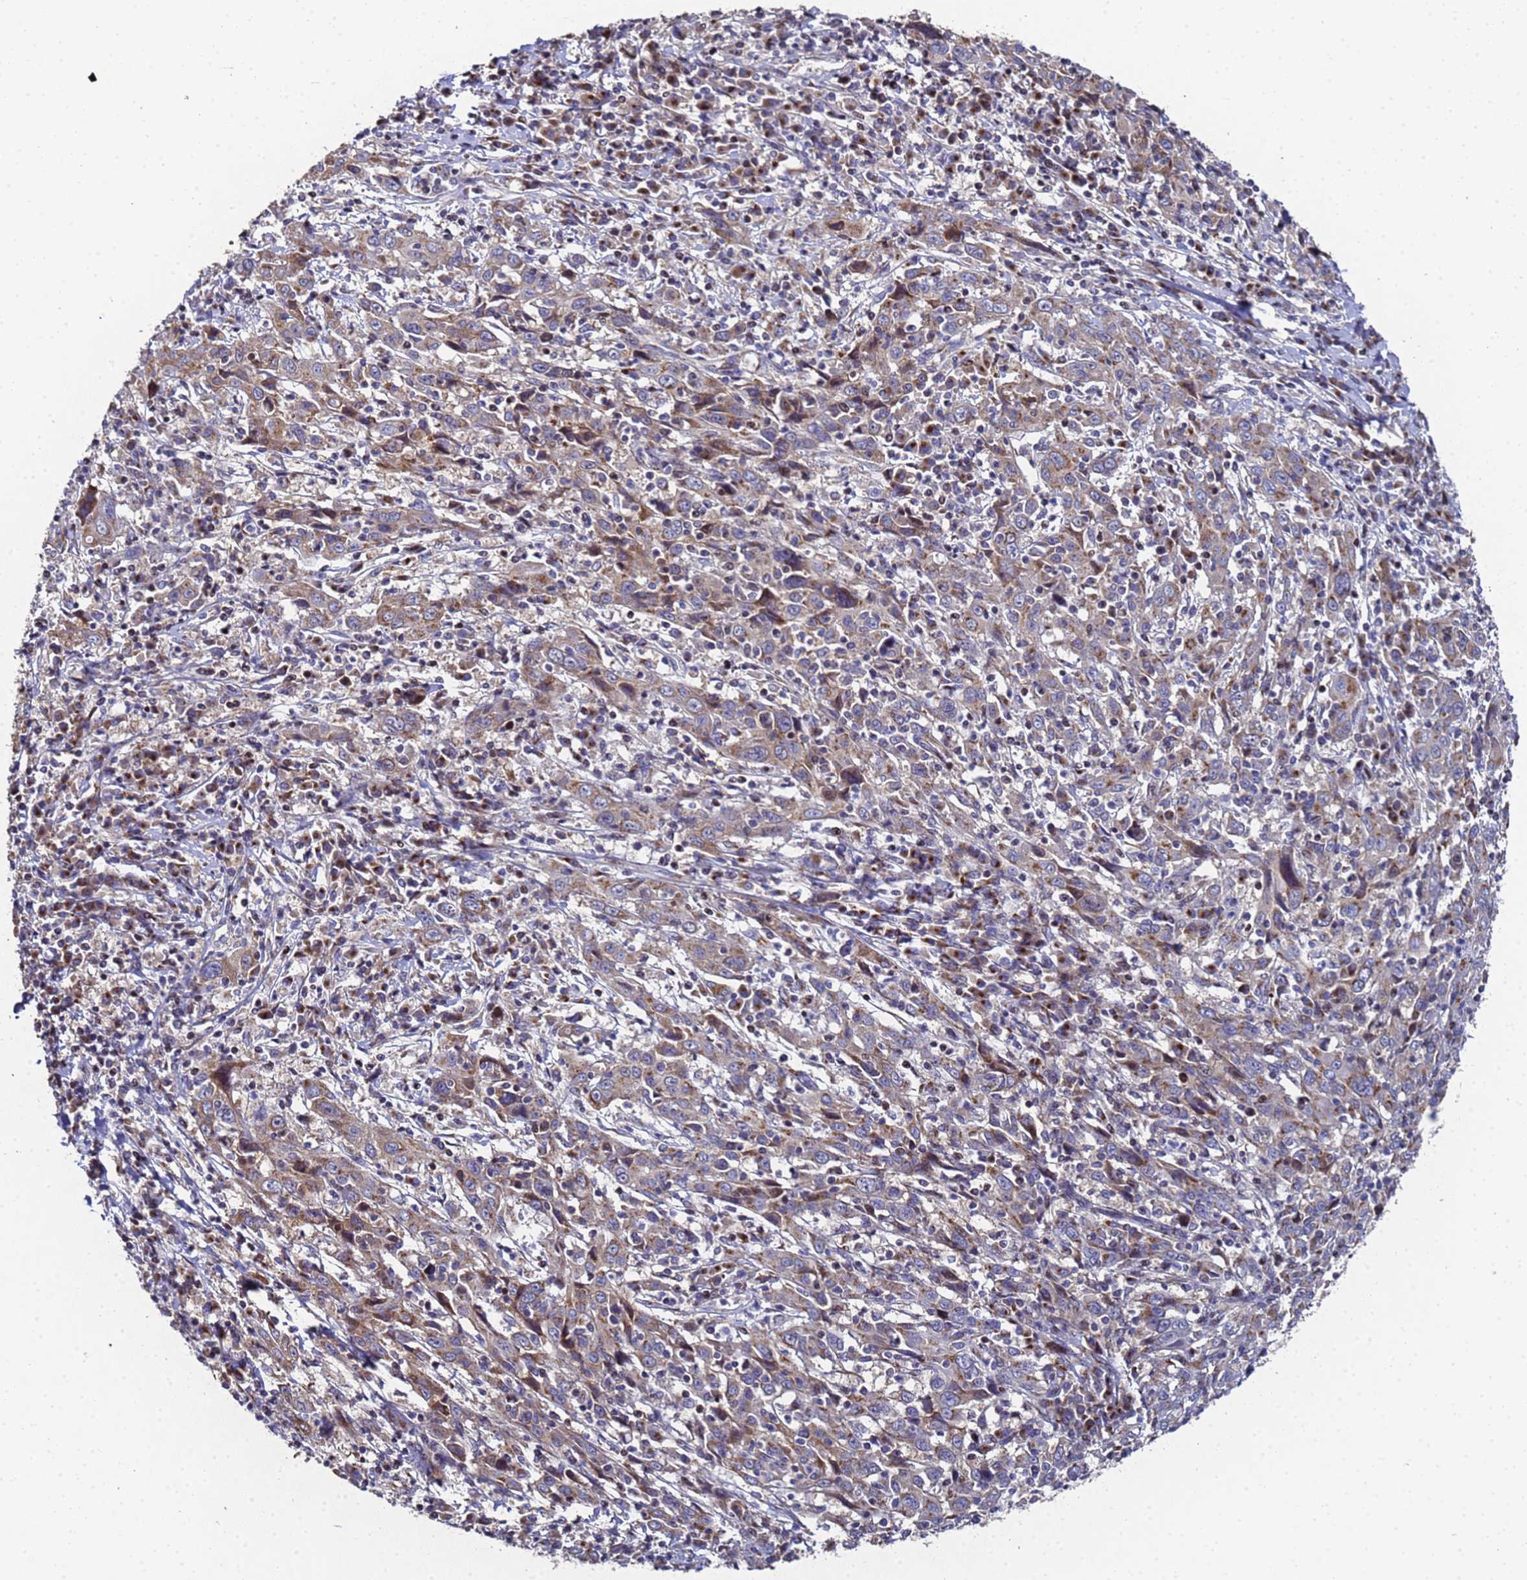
{"staining": {"intensity": "moderate", "quantity": "25%-75%", "location": "cytoplasmic/membranous"}, "tissue": "cervical cancer", "cell_type": "Tumor cells", "image_type": "cancer", "snomed": [{"axis": "morphology", "description": "Squamous cell carcinoma, NOS"}, {"axis": "topography", "description": "Cervix"}], "caption": "Immunohistochemistry (IHC) histopathology image of neoplastic tissue: human squamous cell carcinoma (cervical) stained using IHC displays medium levels of moderate protein expression localized specifically in the cytoplasmic/membranous of tumor cells, appearing as a cytoplasmic/membranous brown color.", "gene": "NSUN6", "patient": {"sex": "female", "age": 46}}